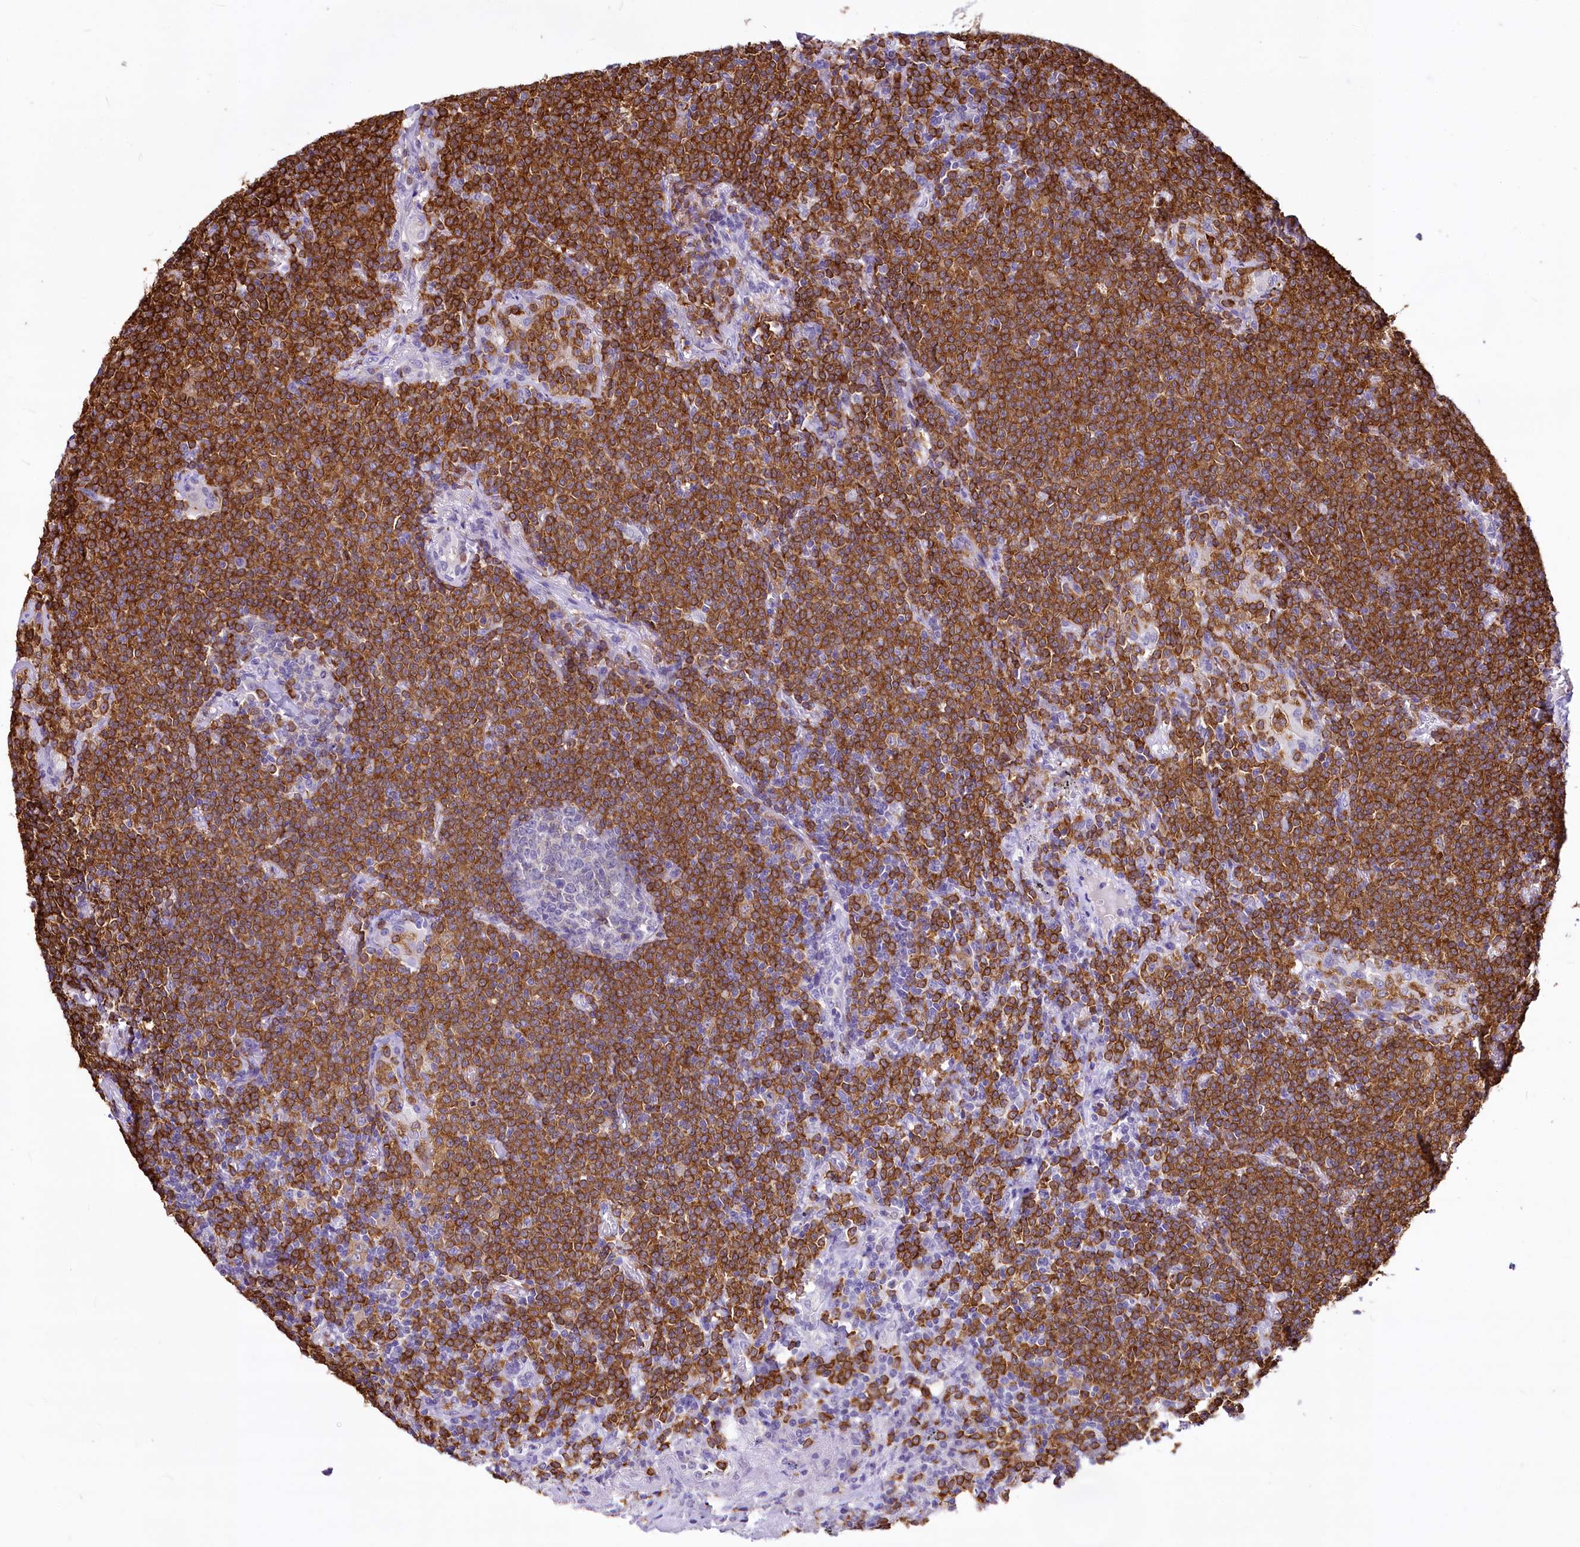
{"staining": {"intensity": "strong", "quantity": "25%-75%", "location": "cytoplasmic/membranous"}, "tissue": "lymphoma", "cell_type": "Tumor cells", "image_type": "cancer", "snomed": [{"axis": "morphology", "description": "Malignant lymphoma, non-Hodgkin's type, Low grade"}, {"axis": "topography", "description": "Lung"}], "caption": "Immunohistochemical staining of lymphoma demonstrates strong cytoplasmic/membranous protein expression in approximately 25%-75% of tumor cells.", "gene": "BANK1", "patient": {"sex": "female", "age": 71}}